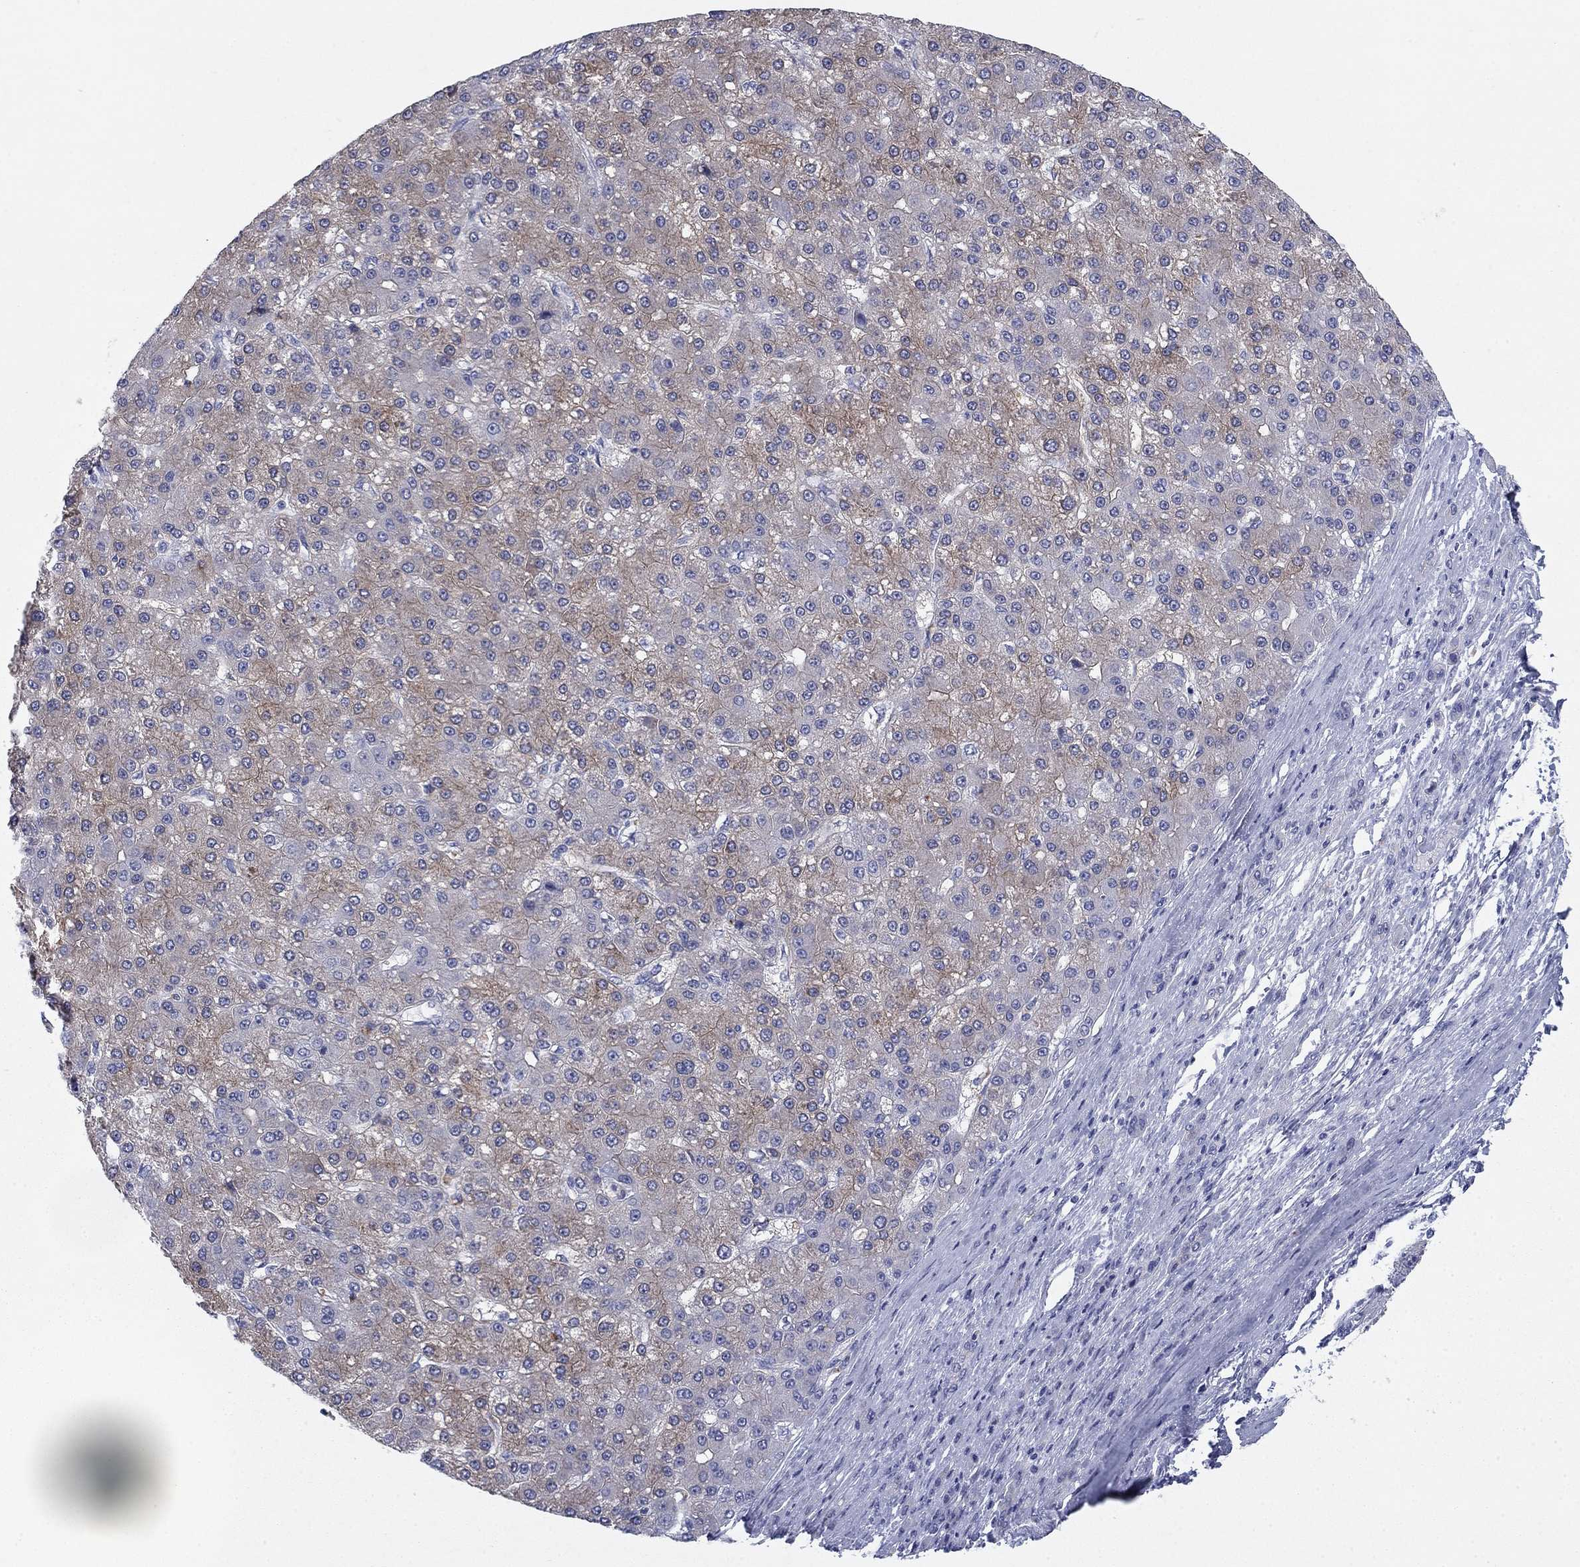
{"staining": {"intensity": "weak", "quantity": "25%-75%", "location": "cytoplasmic/membranous"}, "tissue": "liver cancer", "cell_type": "Tumor cells", "image_type": "cancer", "snomed": [{"axis": "morphology", "description": "Carcinoma, Hepatocellular, NOS"}, {"axis": "topography", "description": "Liver"}], "caption": "Tumor cells display low levels of weak cytoplasmic/membranous expression in approximately 25%-75% of cells in human liver hepatocellular carcinoma. (IHC, brightfield microscopy, high magnification).", "gene": "CNTNAP4", "patient": {"sex": "male", "age": 67}}